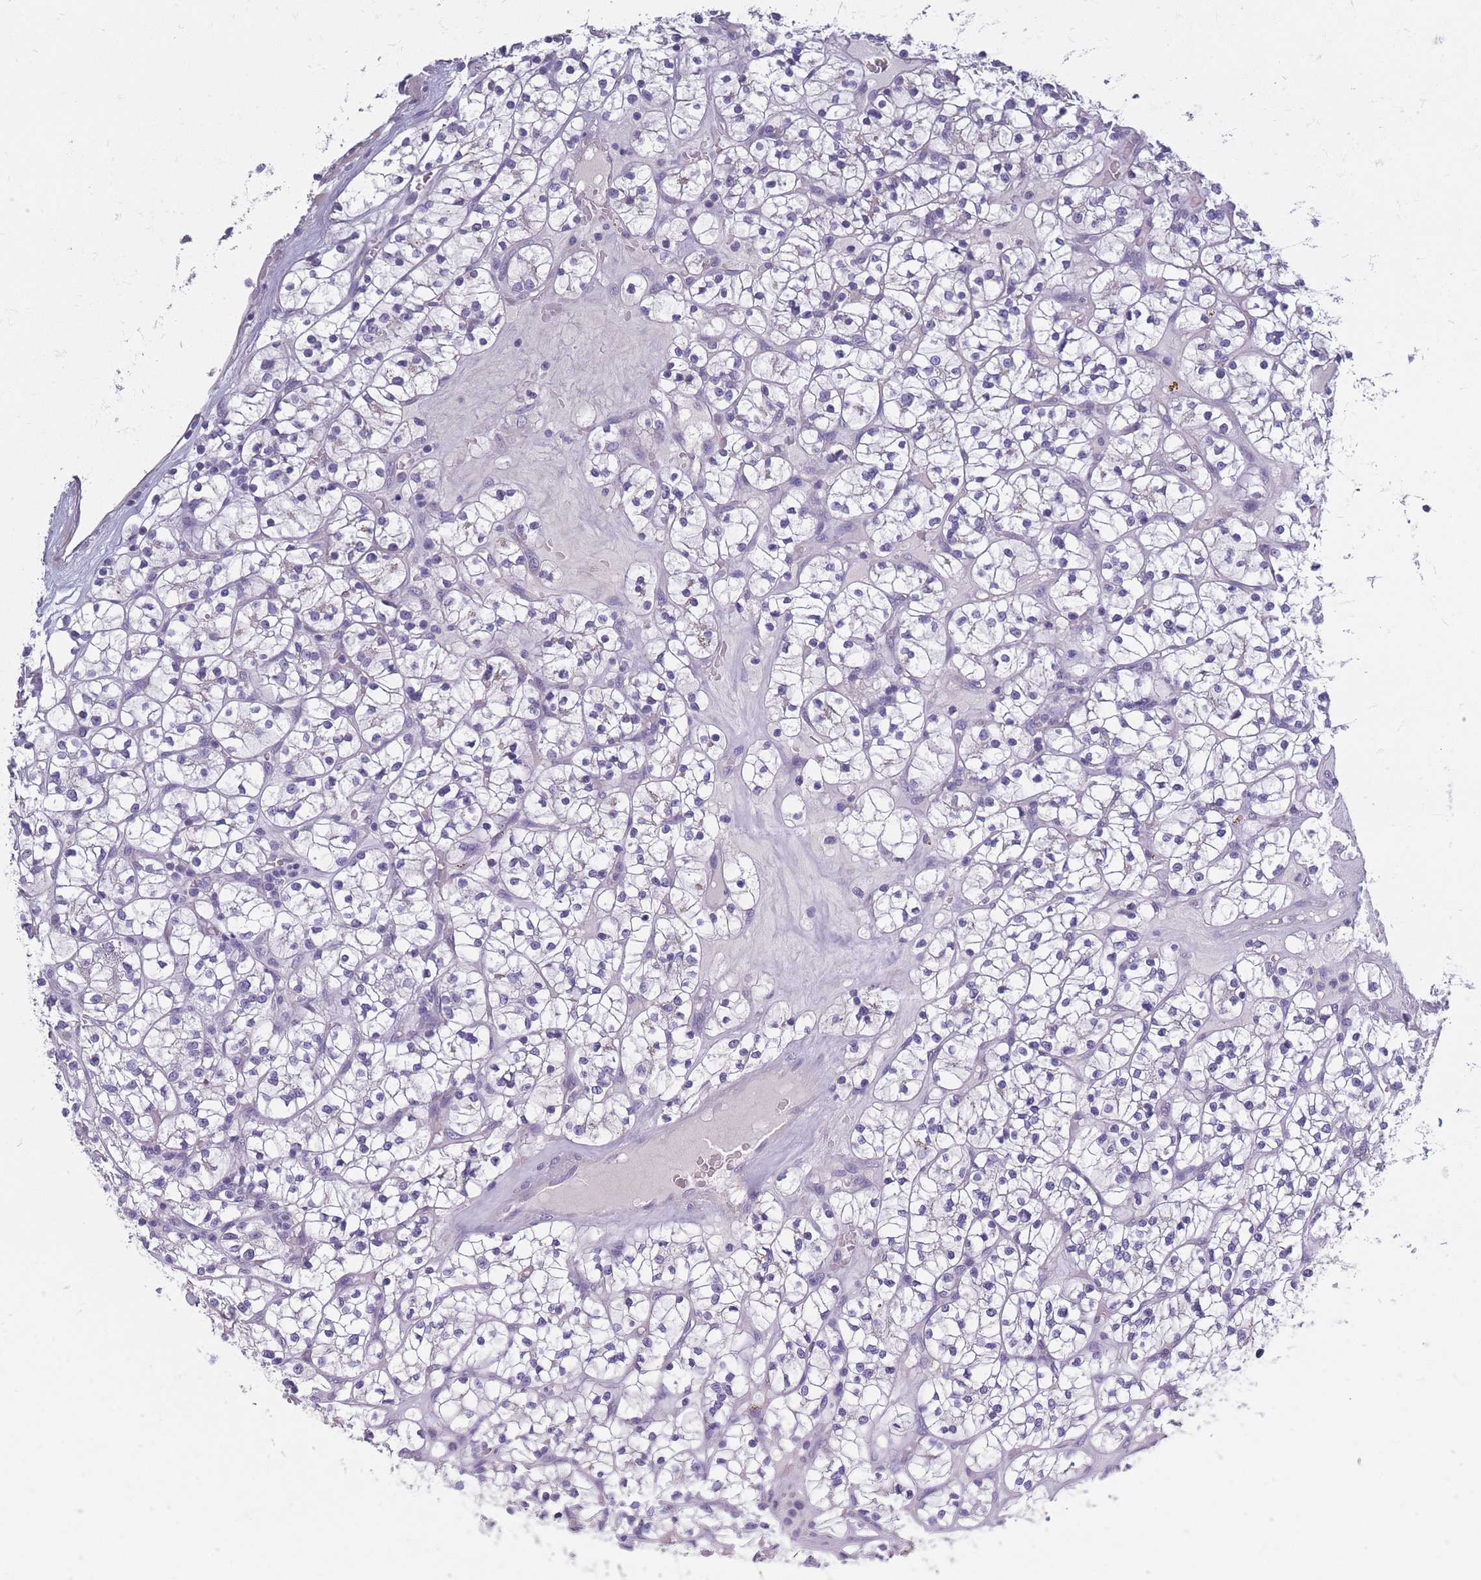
{"staining": {"intensity": "negative", "quantity": "none", "location": "none"}, "tissue": "renal cancer", "cell_type": "Tumor cells", "image_type": "cancer", "snomed": [{"axis": "morphology", "description": "Adenocarcinoma, NOS"}, {"axis": "topography", "description": "Kidney"}], "caption": "A histopathology image of renal cancer (adenocarcinoma) stained for a protein displays no brown staining in tumor cells. Nuclei are stained in blue.", "gene": "OR4C5", "patient": {"sex": "female", "age": 64}}